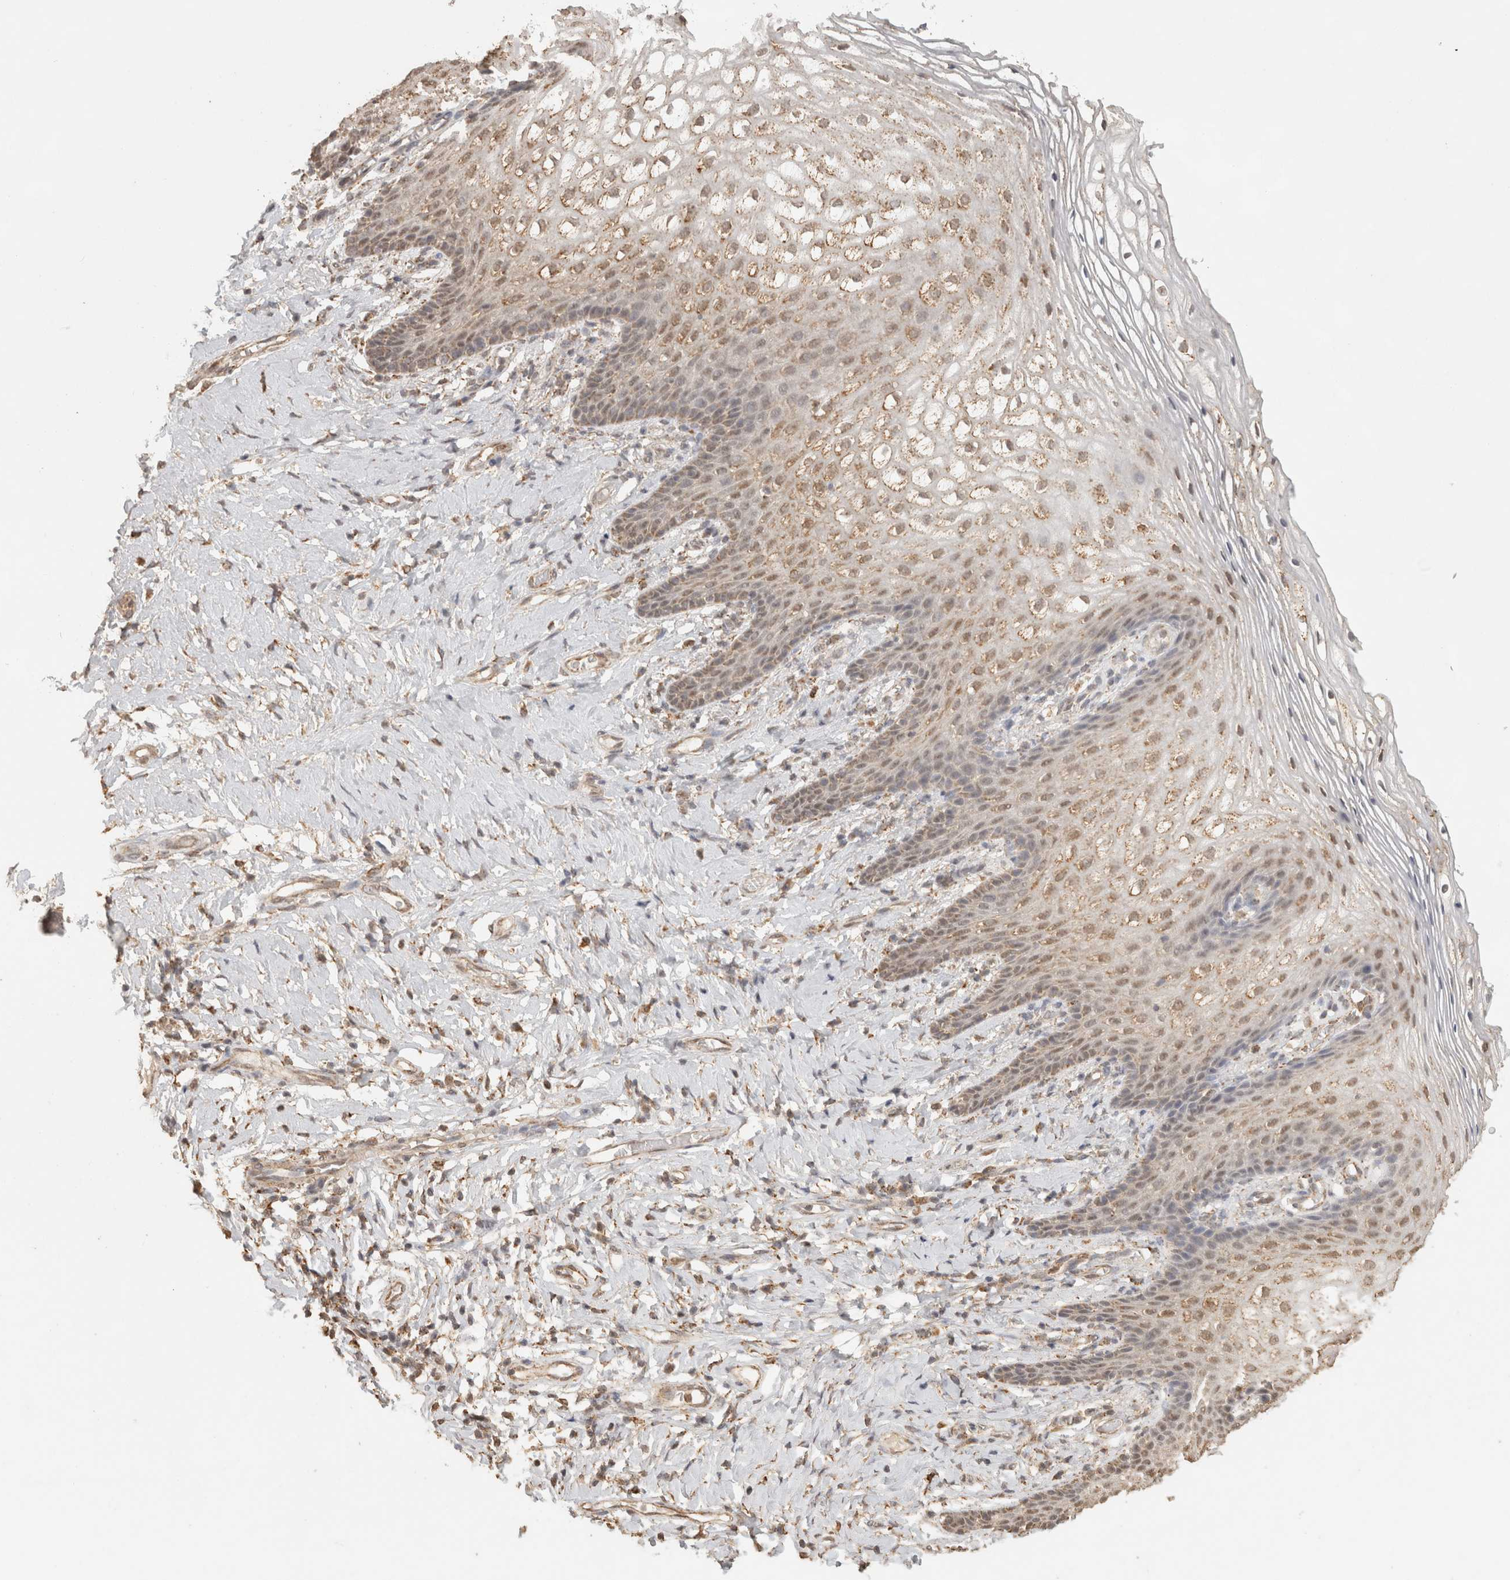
{"staining": {"intensity": "weak", "quantity": ">75%", "location": "cytoplasmic/membranous,nuclear"}, "tissue": "vagina", "cell_type": "Squamous epithelial cells", "image_type": "normal", "snomed": [{"axis": "morphology", "description": "Normal tissue, NOS"}, {"axis": "topography", "description": "Vagina"}], "caption": "Immunohistochemistry image of unremarkable vagina: vagina stained using IHC exhibits low levels of weak protein expression localized specifically in the cytoplasmic/membranous,nuclear of squamous epithelial cells, appearing as a cytoplasmic/membranous,nuclear brown color.", "gene": "BNIP3L", "patient": {"sex": "female", "age": 60}}